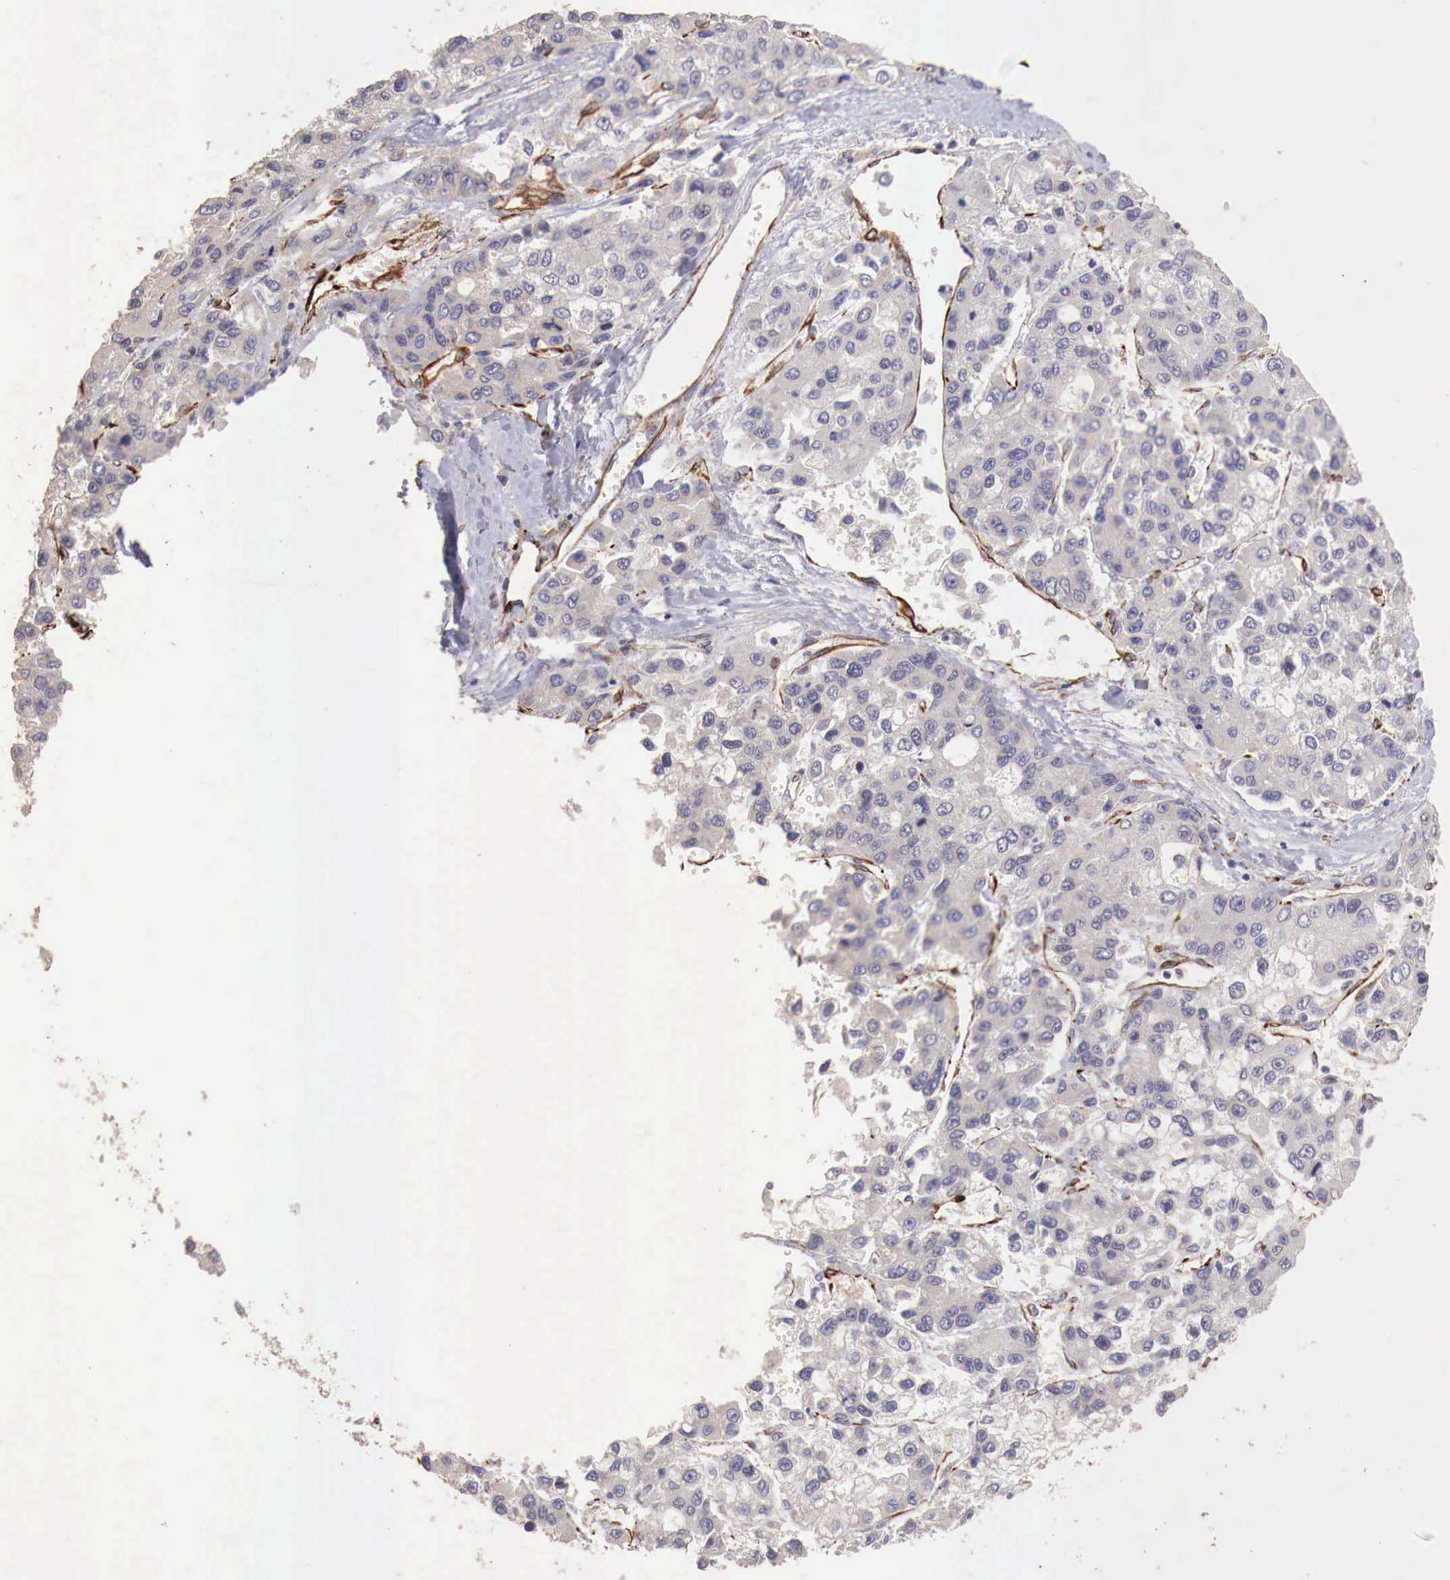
{"staining": {"intensity": "negative", "quantity": "none", "location": "none"}, "tissue": "liver cancer", "cell_type": "Tumor cells", "image_type": "cancer", "snomed": [{"axis": "morphology", "description": "Carcinoma, Hepatocellular, NOS"}, {"axis": "topography", "description": "Liver"}], "caption": "Tumor cells show no significant protein expression in liver cancer. Brightfield microscopy of immunohistochemistry (IHC) stained with DAB (3,3'-diaminobenzidine) (brown) and hematoxylin (blue), captured at high magnification.", "gene": "WT1", "patient": {"sex": "female", "age": 66}}